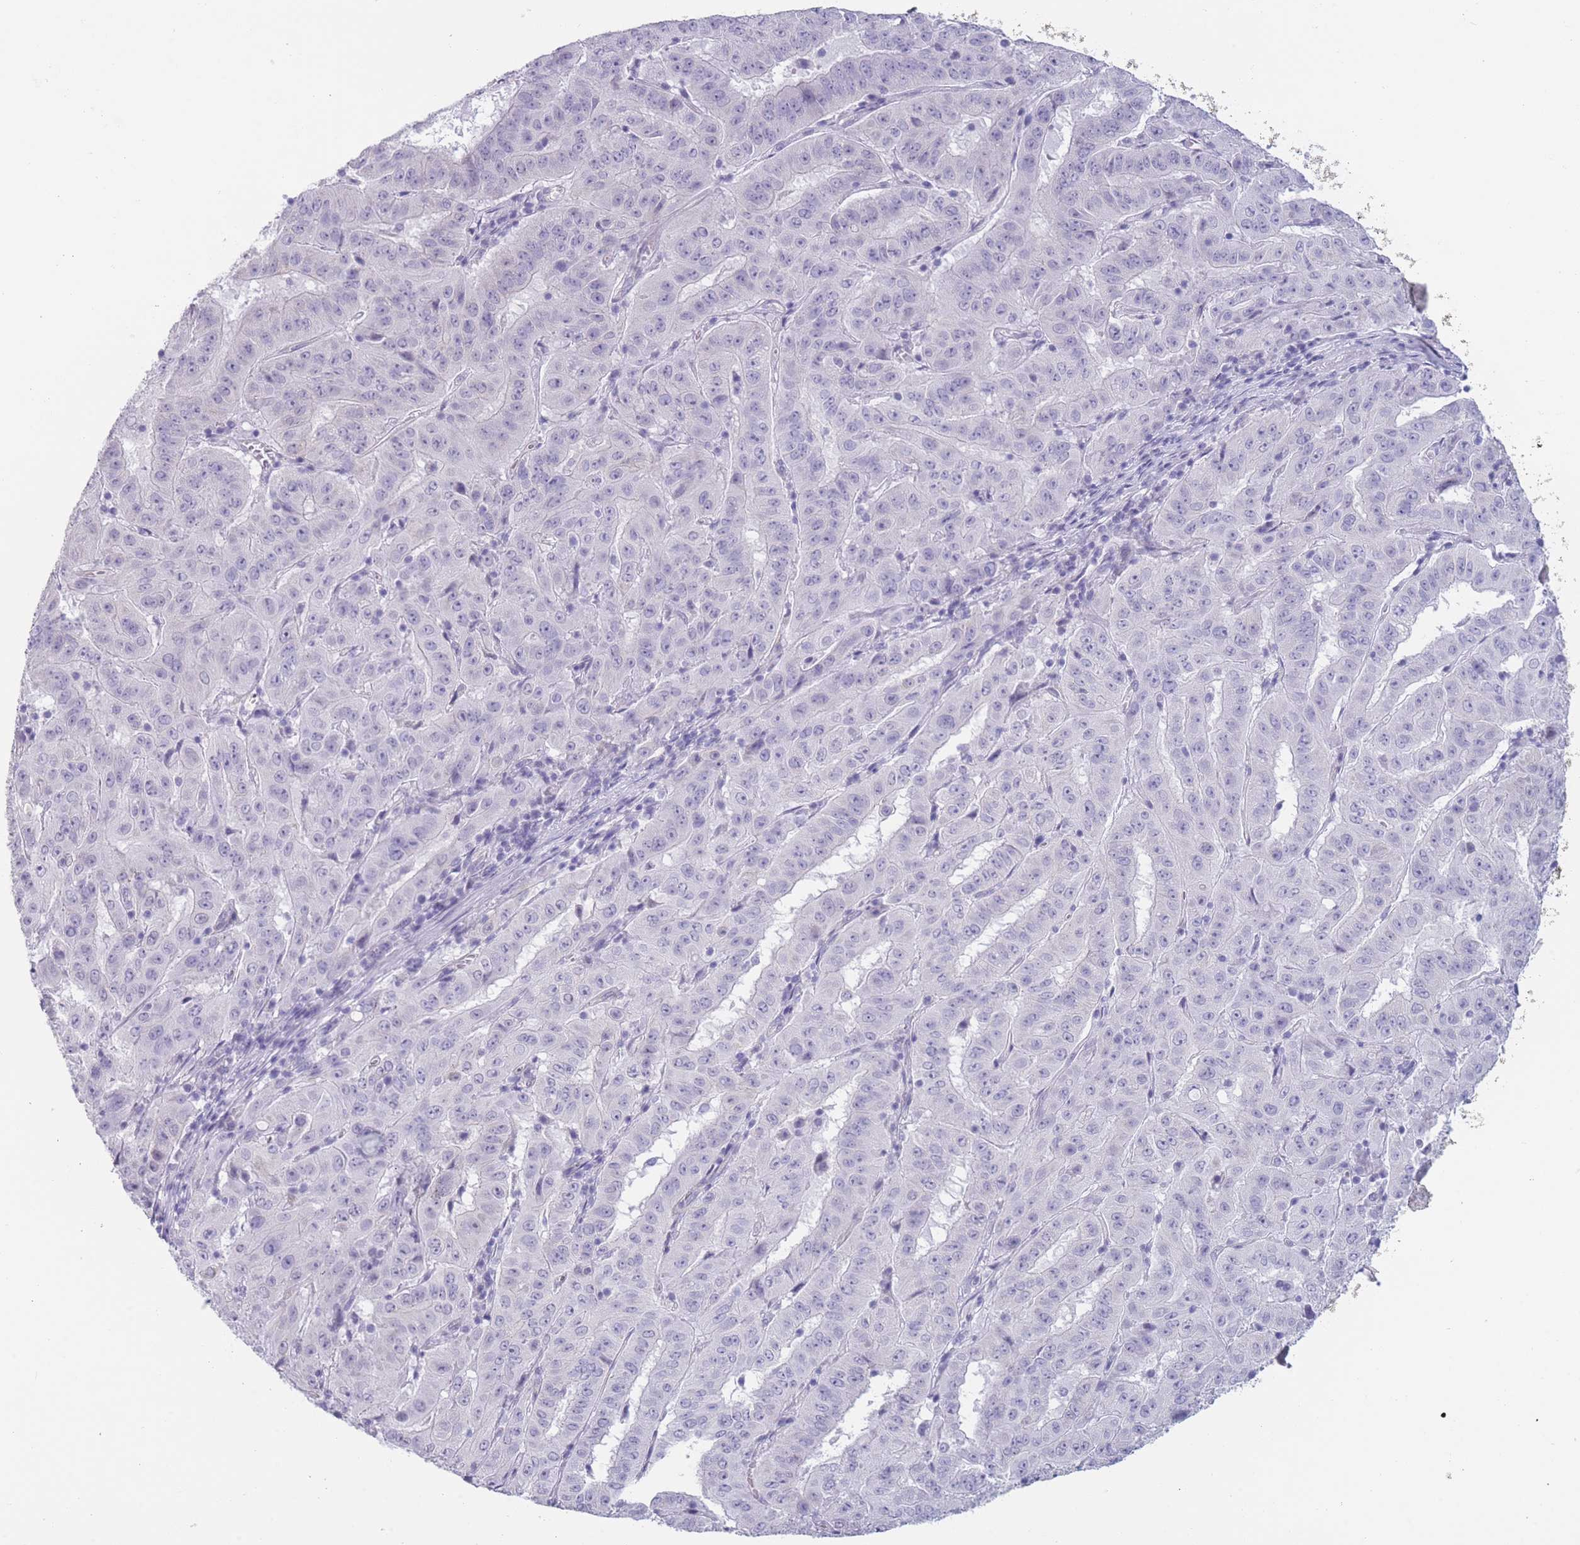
{"staining": {"intensity": "negative", "quantity": "none", "location": "none"}, "tissue": "pancreatic cancer", "cell_type": "Tumor cells", "image_type": "cancer", "snomed": [{"axis": "morphology", "description": "Adenocarcinoma, NOS"}, {"axis": "topography", "description": "Pancreas"}], "caption": "The histopathology image displays no significant staining in tumor cells of pancreatic adenocarcinoma.", "gene": "DCANP1", "patient": {"sex": "male", "age": 63}}